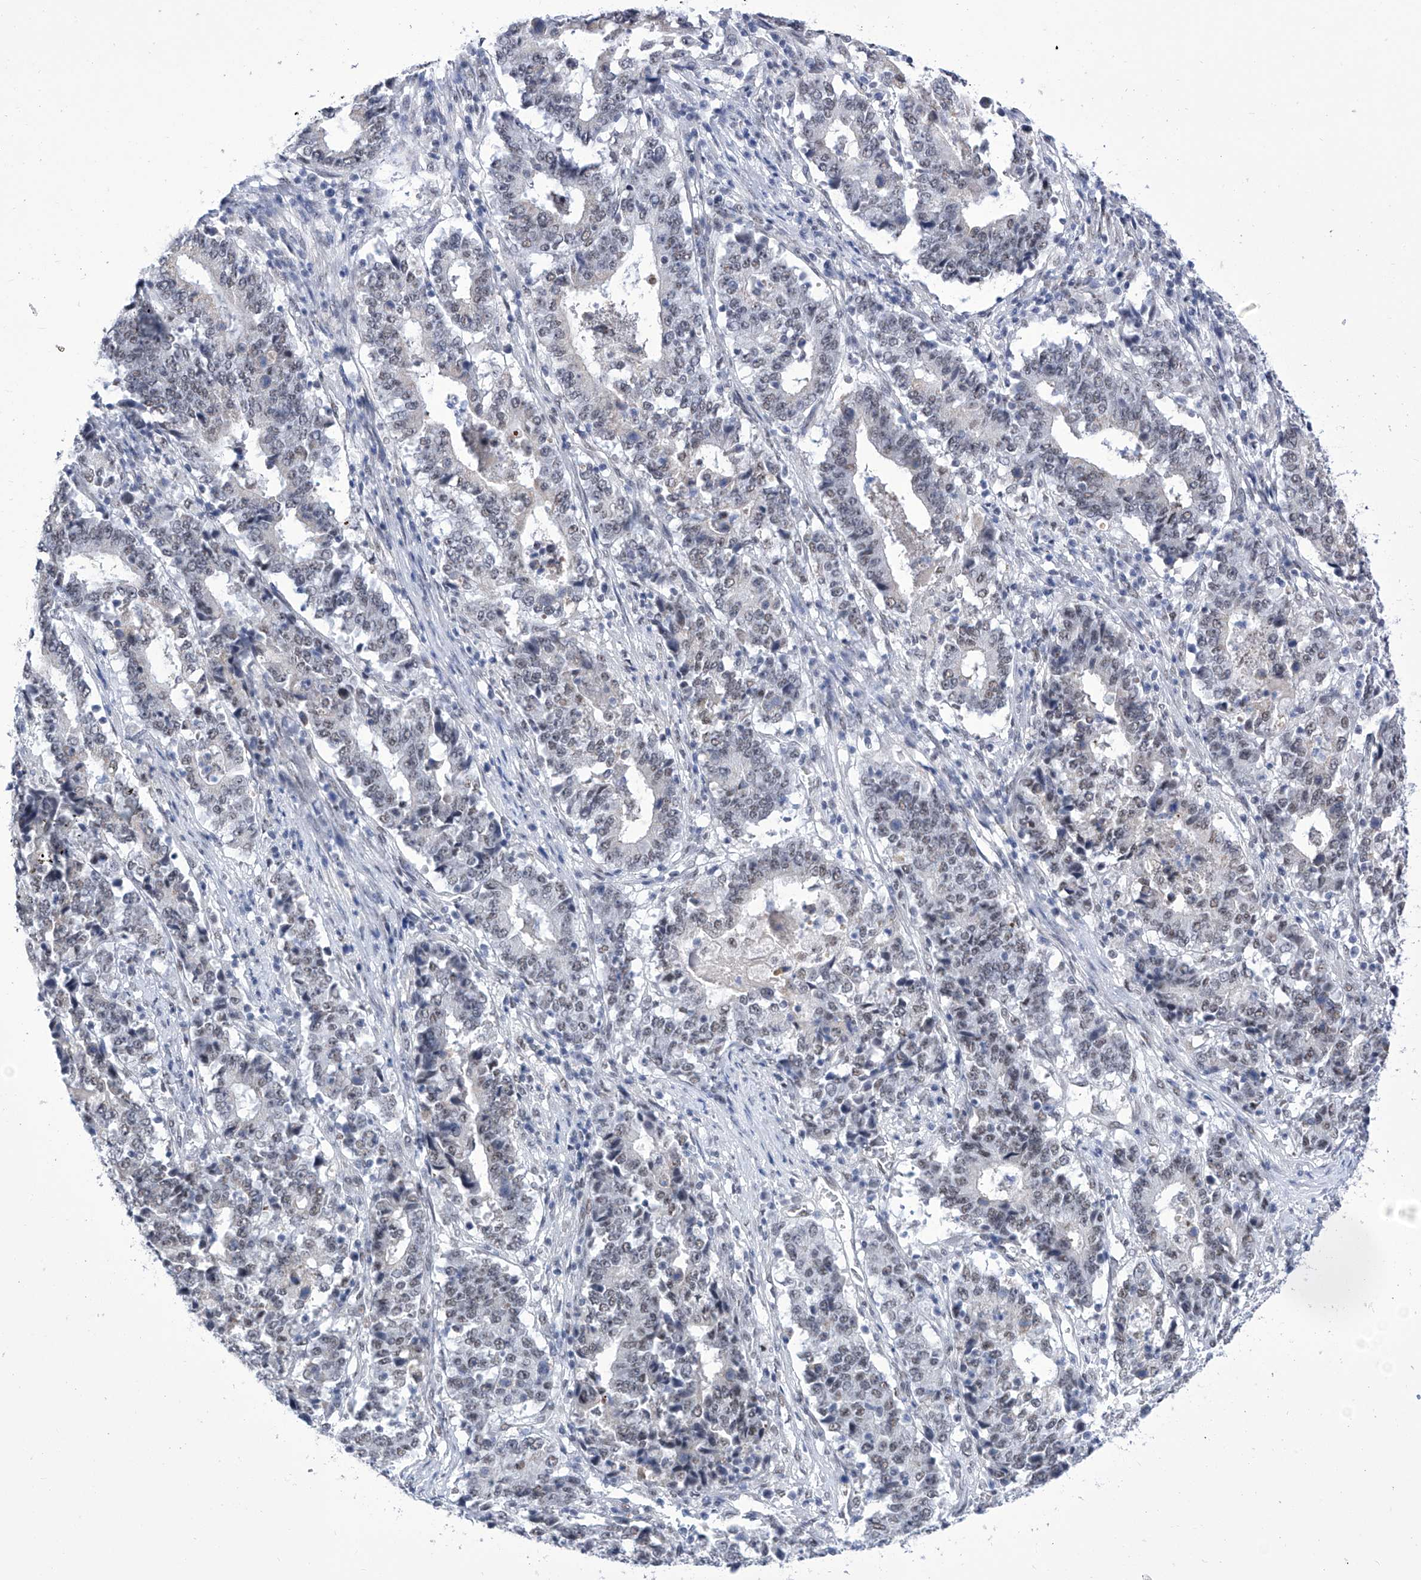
{"staining": {"intensity": "negative", "quantity": "none", "location": "none"}, "tissue": "stomach cancer", "cell_type": "Tumor cells", "image_type": "cancer", "snomed": [{"axis": "morphology", "description": "Adenocarcinoma, NOS"}, {"axis": "topography", "description": "Stomach"}], "caption": "This is an immunohistochemistry (IHC) micrograph of human adenocarcinoma (stomach). There is no expression in tumor cells.", "gene": "SART1", "patient": {"sex": "male", "age": 59}}